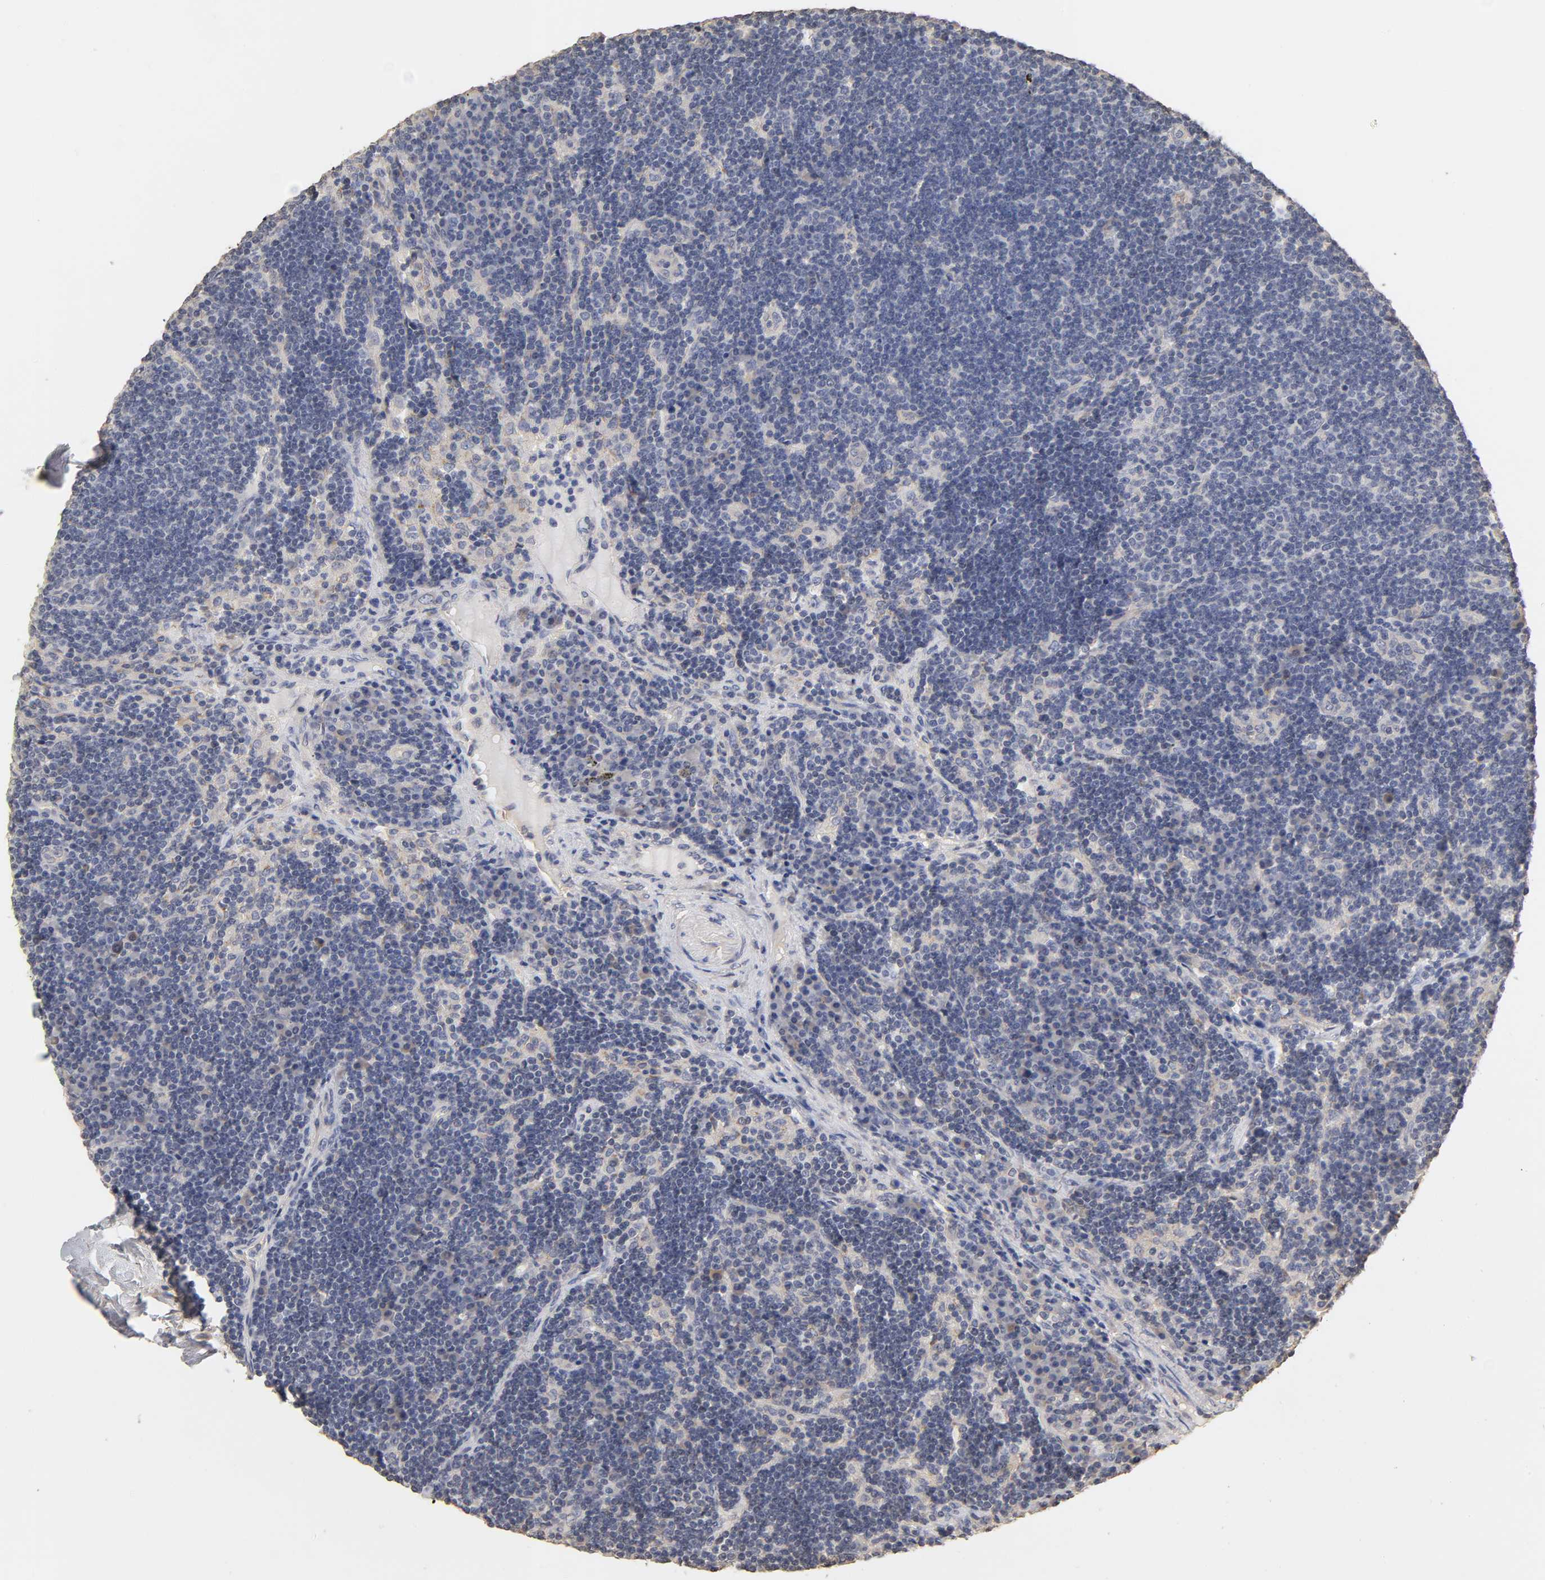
{"staining": {"intensity": "negative", "quantity": "none", "location": "none"}, "tissue": "lymph node", "cell_type": "Germinal center cells", "image_type": "normal", "snomed": [{"axis": "morphology", "description": "Normal tissue, NOS"}, {"axis": "morphology", "description": "Squamous cell carcinoma, metastatic, NOS"}, {"axis": "topography", "description": "Lymph node"}], "caption": "Normal lymph node was stained to show a protein in brown. There is no significant expression in germinal center cells. (Immunohistochemistry, brightfield microscopy, high magnification).", "gene": "VSIG4", "patient": {"sex": "female", "age": 53}}